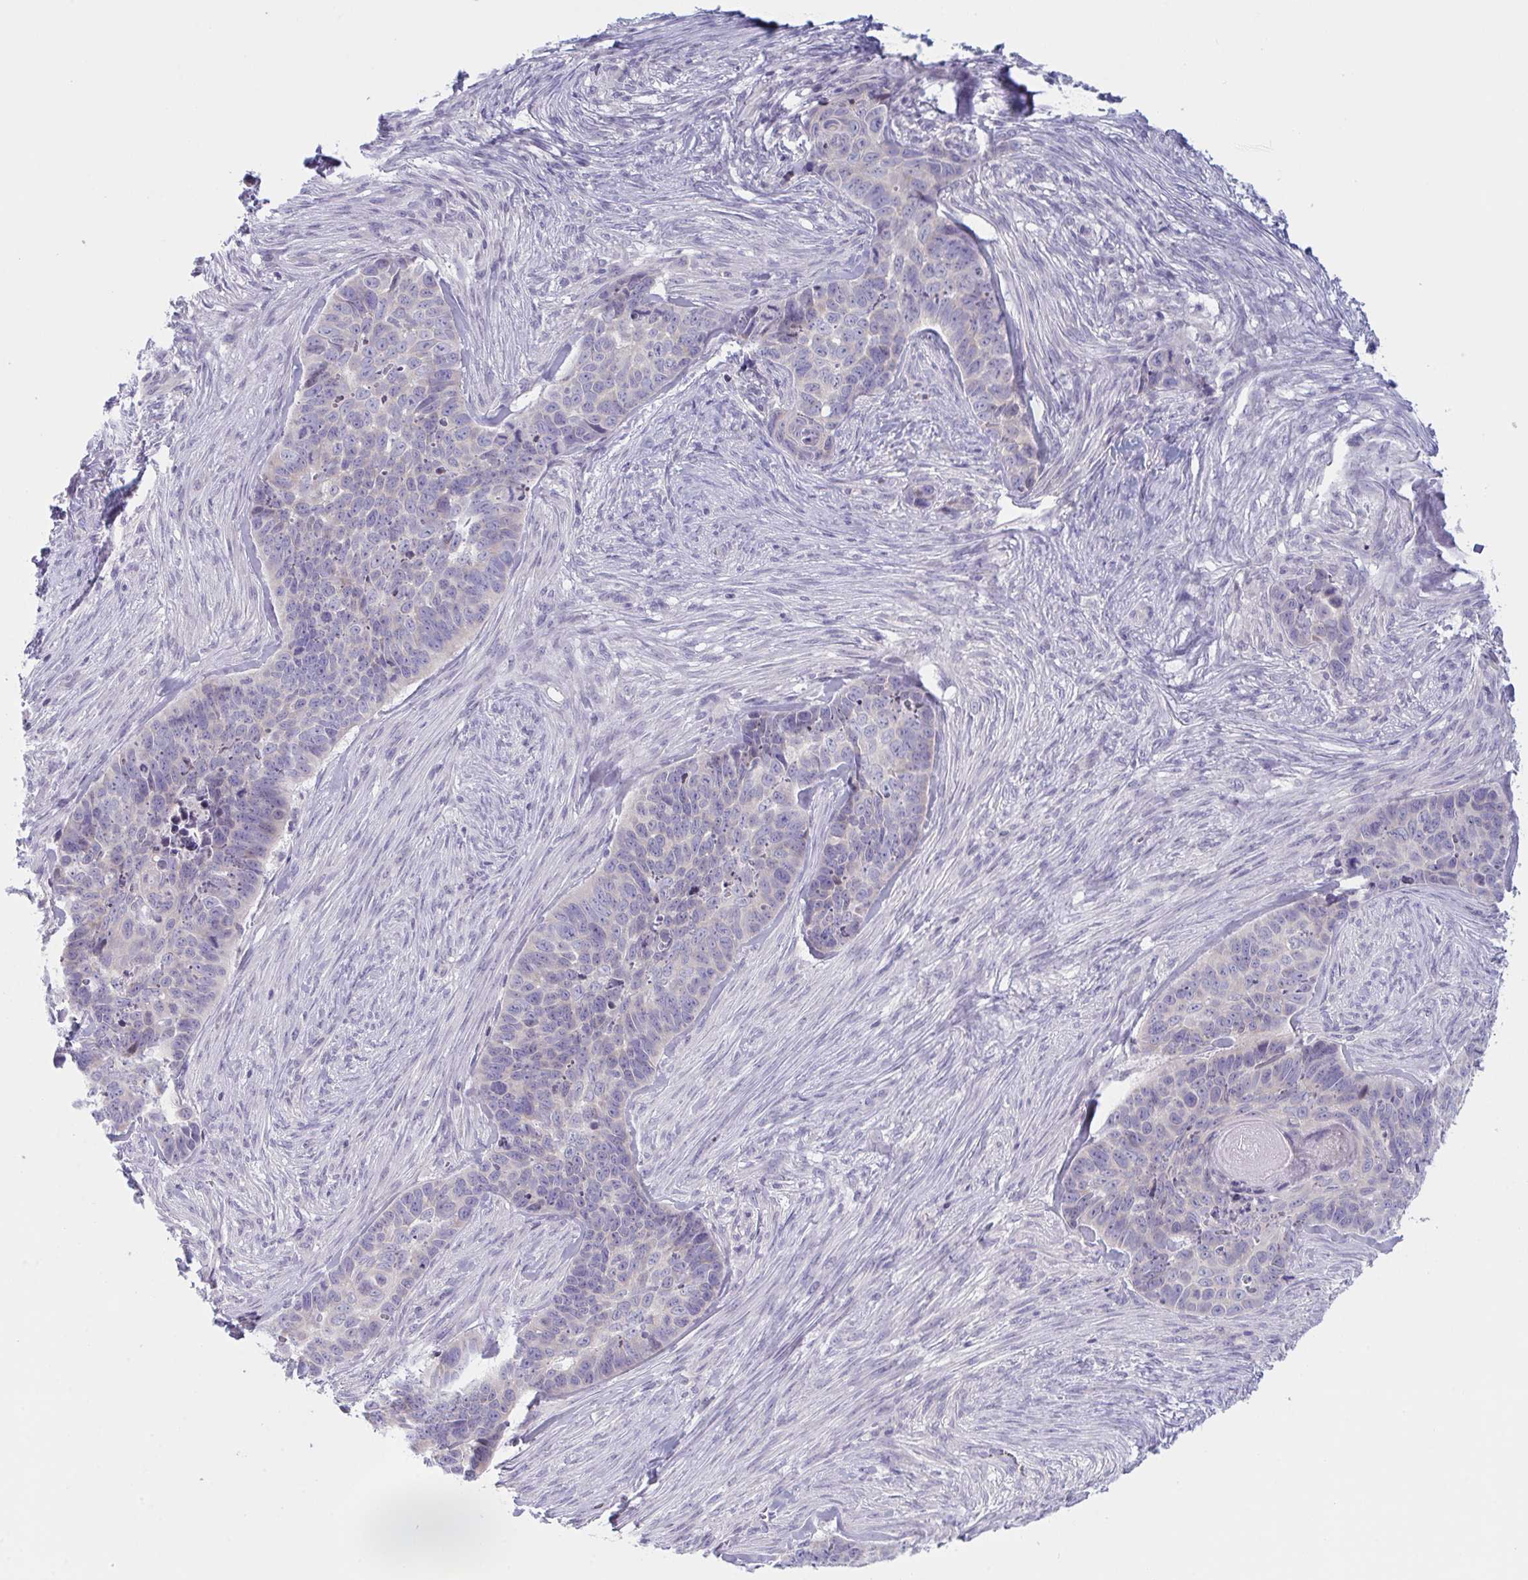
{"staining": {"intensity": "negative", "quantity": "none", "location": "none"}, "tissue": "skin cancer", "cell_type": "Tumor cells", "image_type": "cancer", "snomed": [{"axis": "morphology", "description": "Basal cell carcinoma"}, {"axis": "topography", "description": "Skin"}], "caption": "There is no significant expression in tumor cells of skin cancer (basal cell carcinoma).", "gene": "NAA30", "patient": {"sex": "female", "age": 82}}